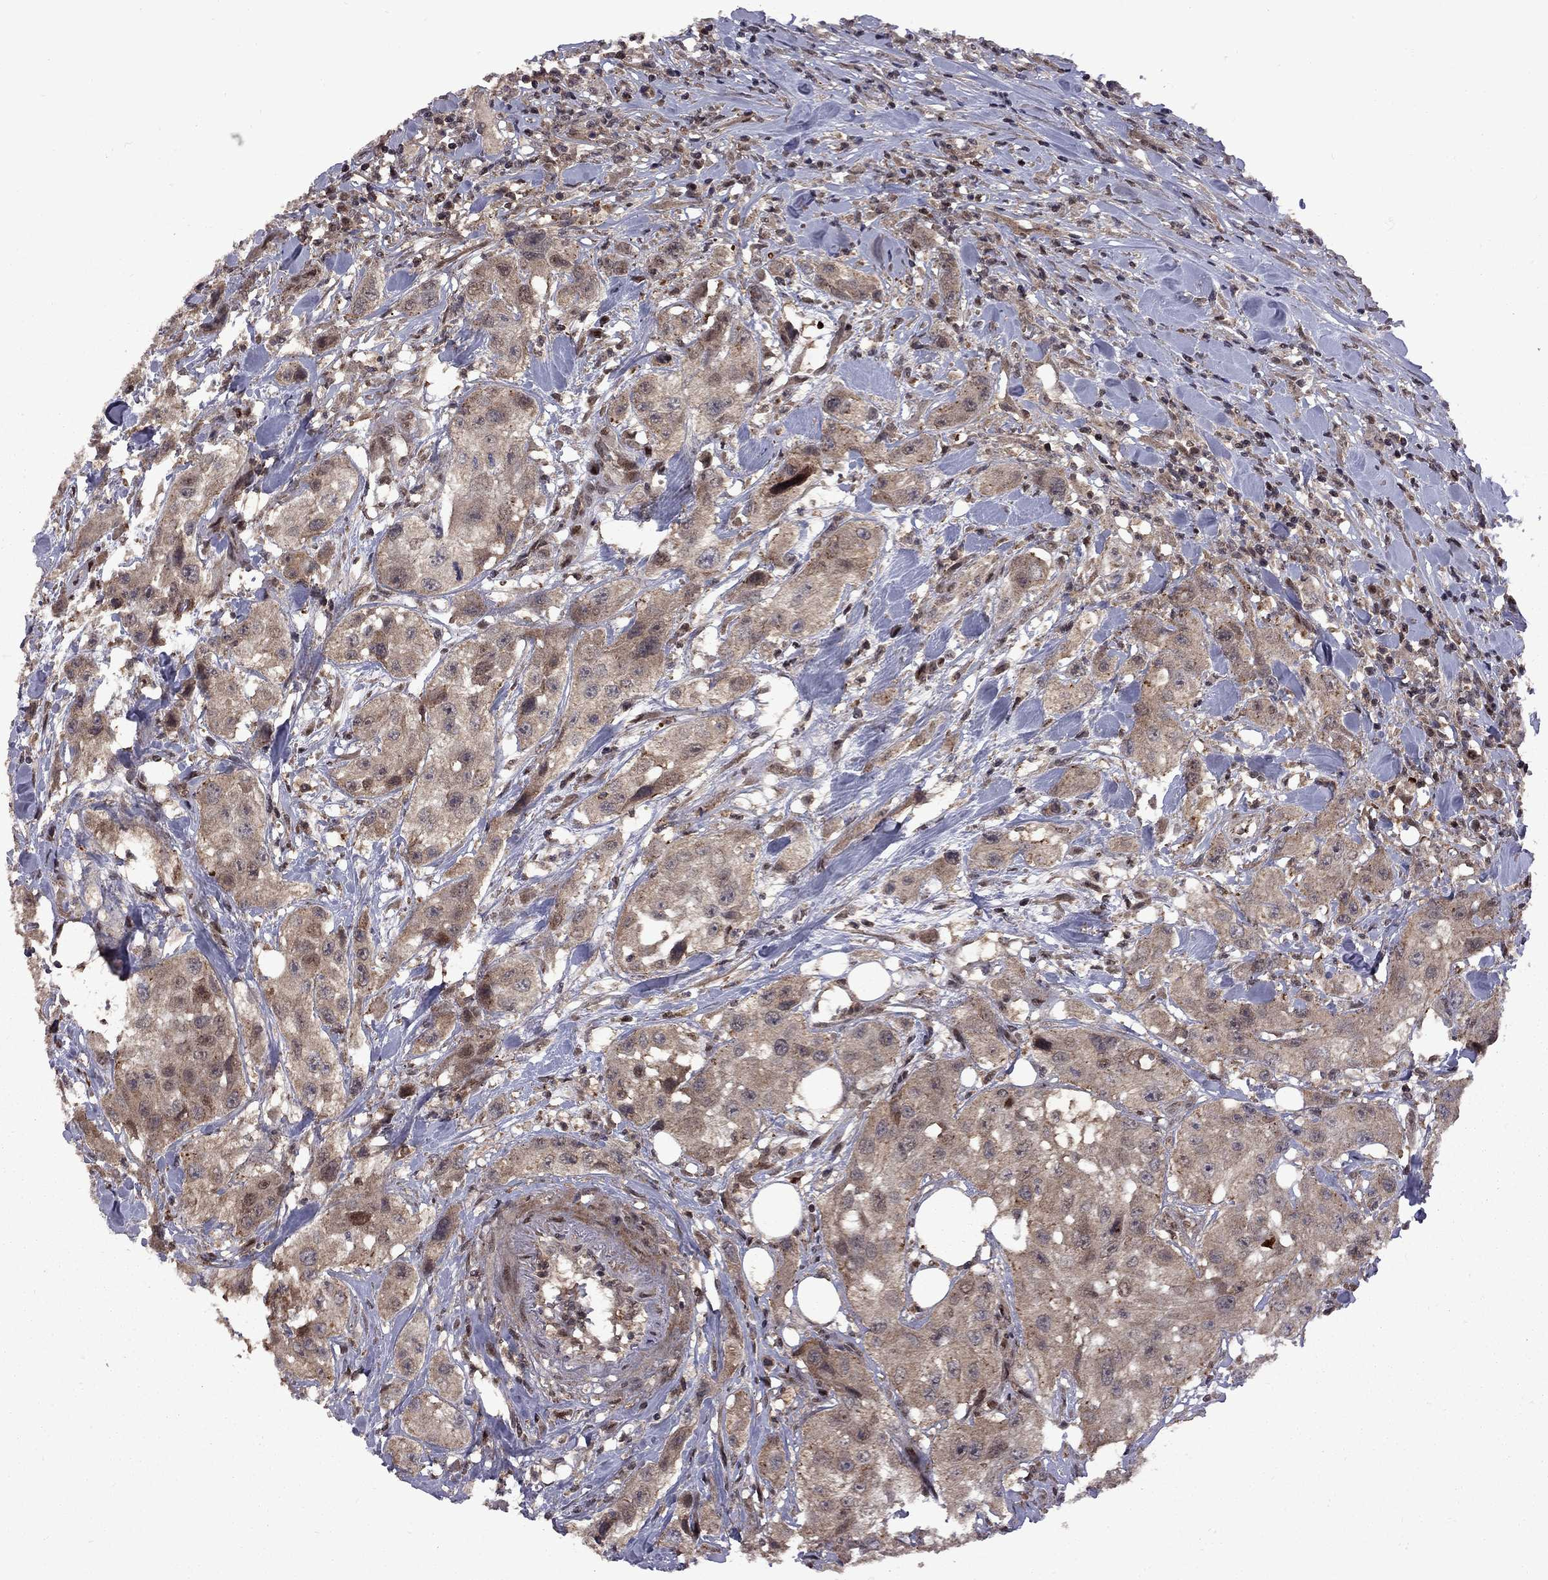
{"staining": {"intensity": "moderate", "quantity": ">75%", "location": "cytoplasmic/membranous"}, "tissue": "urothelial cancer", "cell_type": "Tumor cells", "image_type": "cancer", "snomed": [{"axis": "morphology", "description": "Urothelial carcinoma, High grade"}, {"axis": "topography", "description": "Urinary bladder"}], "caption": "Moderate cytoplasmic/membranous positivity is identified in about >75% of tumor cells in urothelial carcinoma (high-grade). The protein is stained brown, and the nuclei are stained in blue (DAB (3,3'-diaminobenzidine) IHC with brightfield microscopy, high magnification).", "gene": "IPP", "patient": {"sex": "male", "age": 79}}